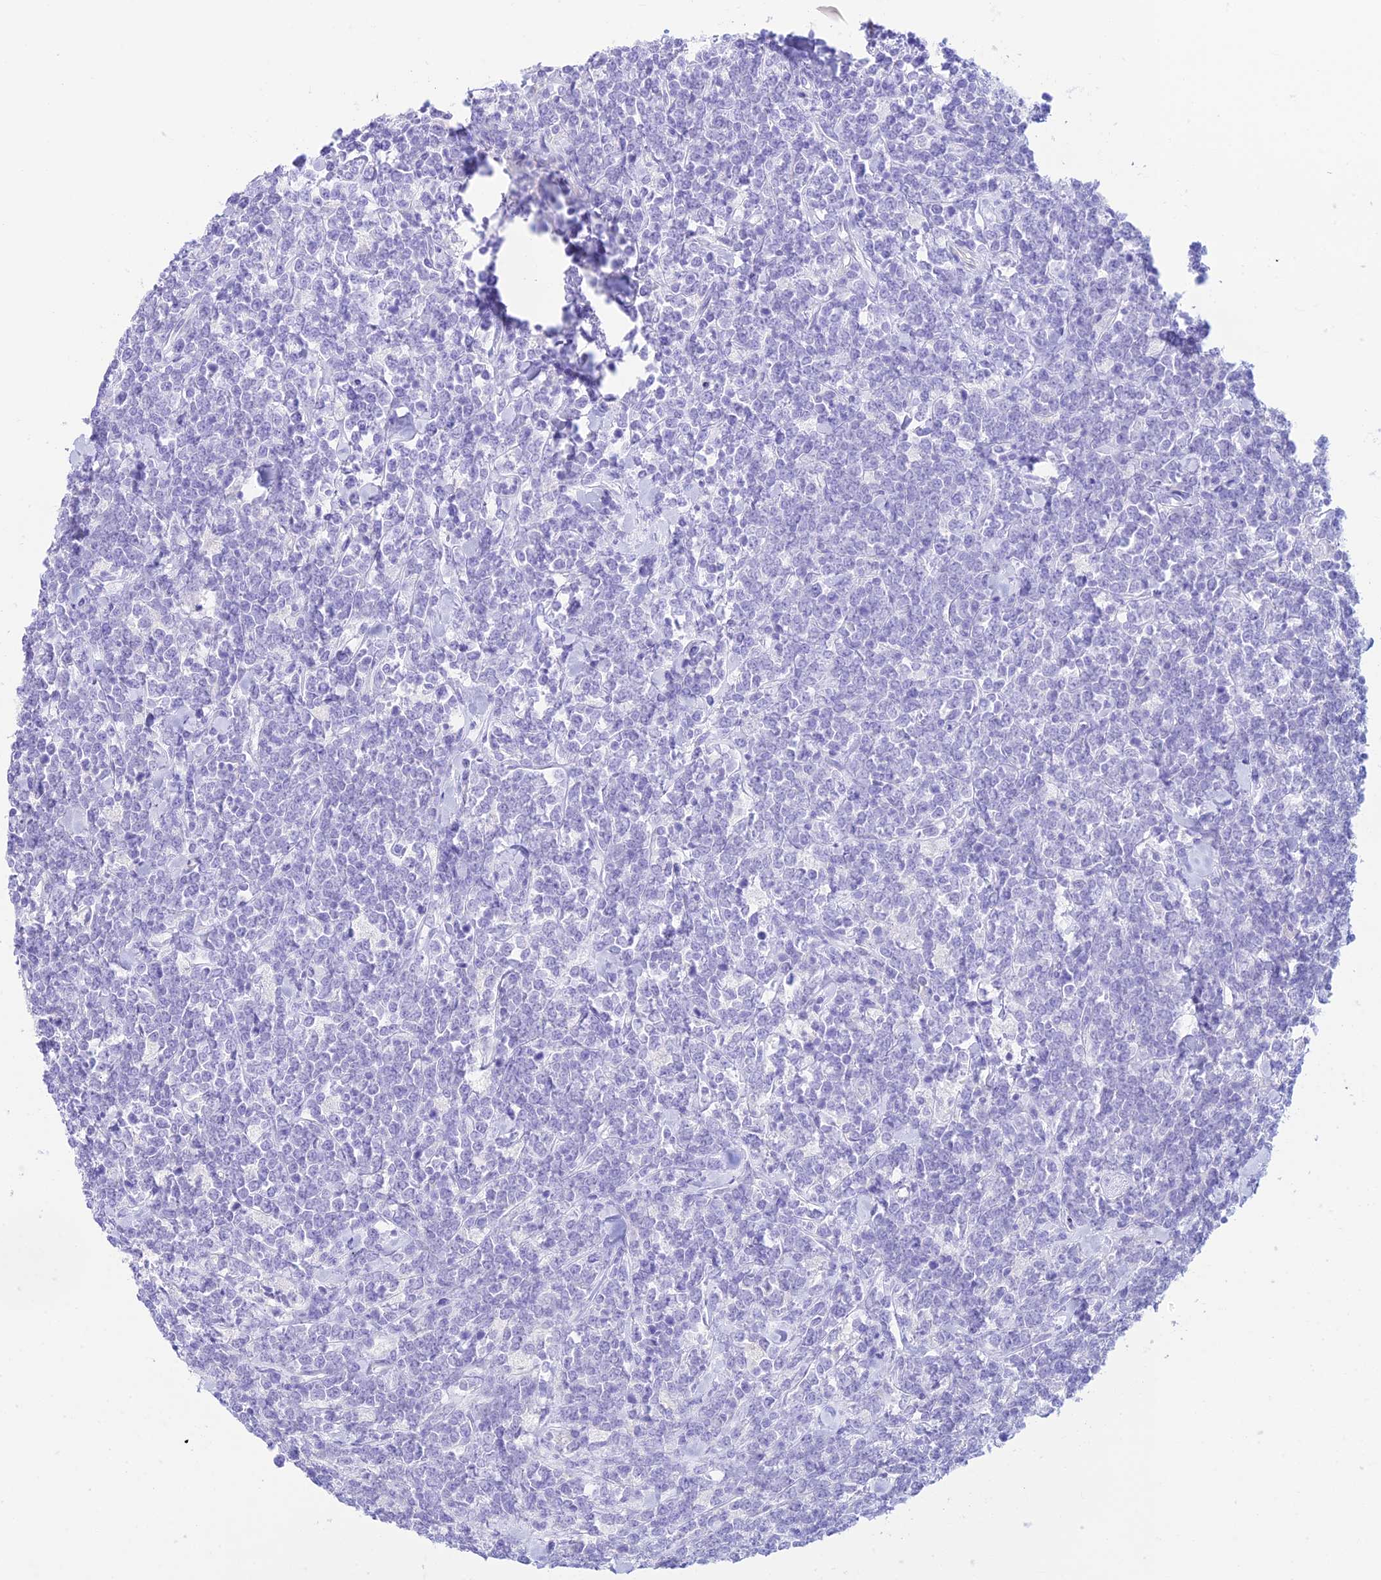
{"staining": {"intensity": "negative", "quantity": "none", "location": "none"}, "tissue": "lymphoma", "cell_type": "Tumor cells", "image_type": "cancer", "snomed": [{"axis": "morphology", "description": "Malignant lymphoma, non-Hodgkin's type, High grade"}, {"axis": "topography", "description": "Small intestine"}], "caption": "A high-resolution histopathology image shows immunohistochemistry (IHC) staining of high-grade malignant lymphoma, non-Hodgkin's type, which exhibits no significant positivity in tumor cells.", "gene": "ST8SIA5", "patient": {"sex": "male", "age": 8}}